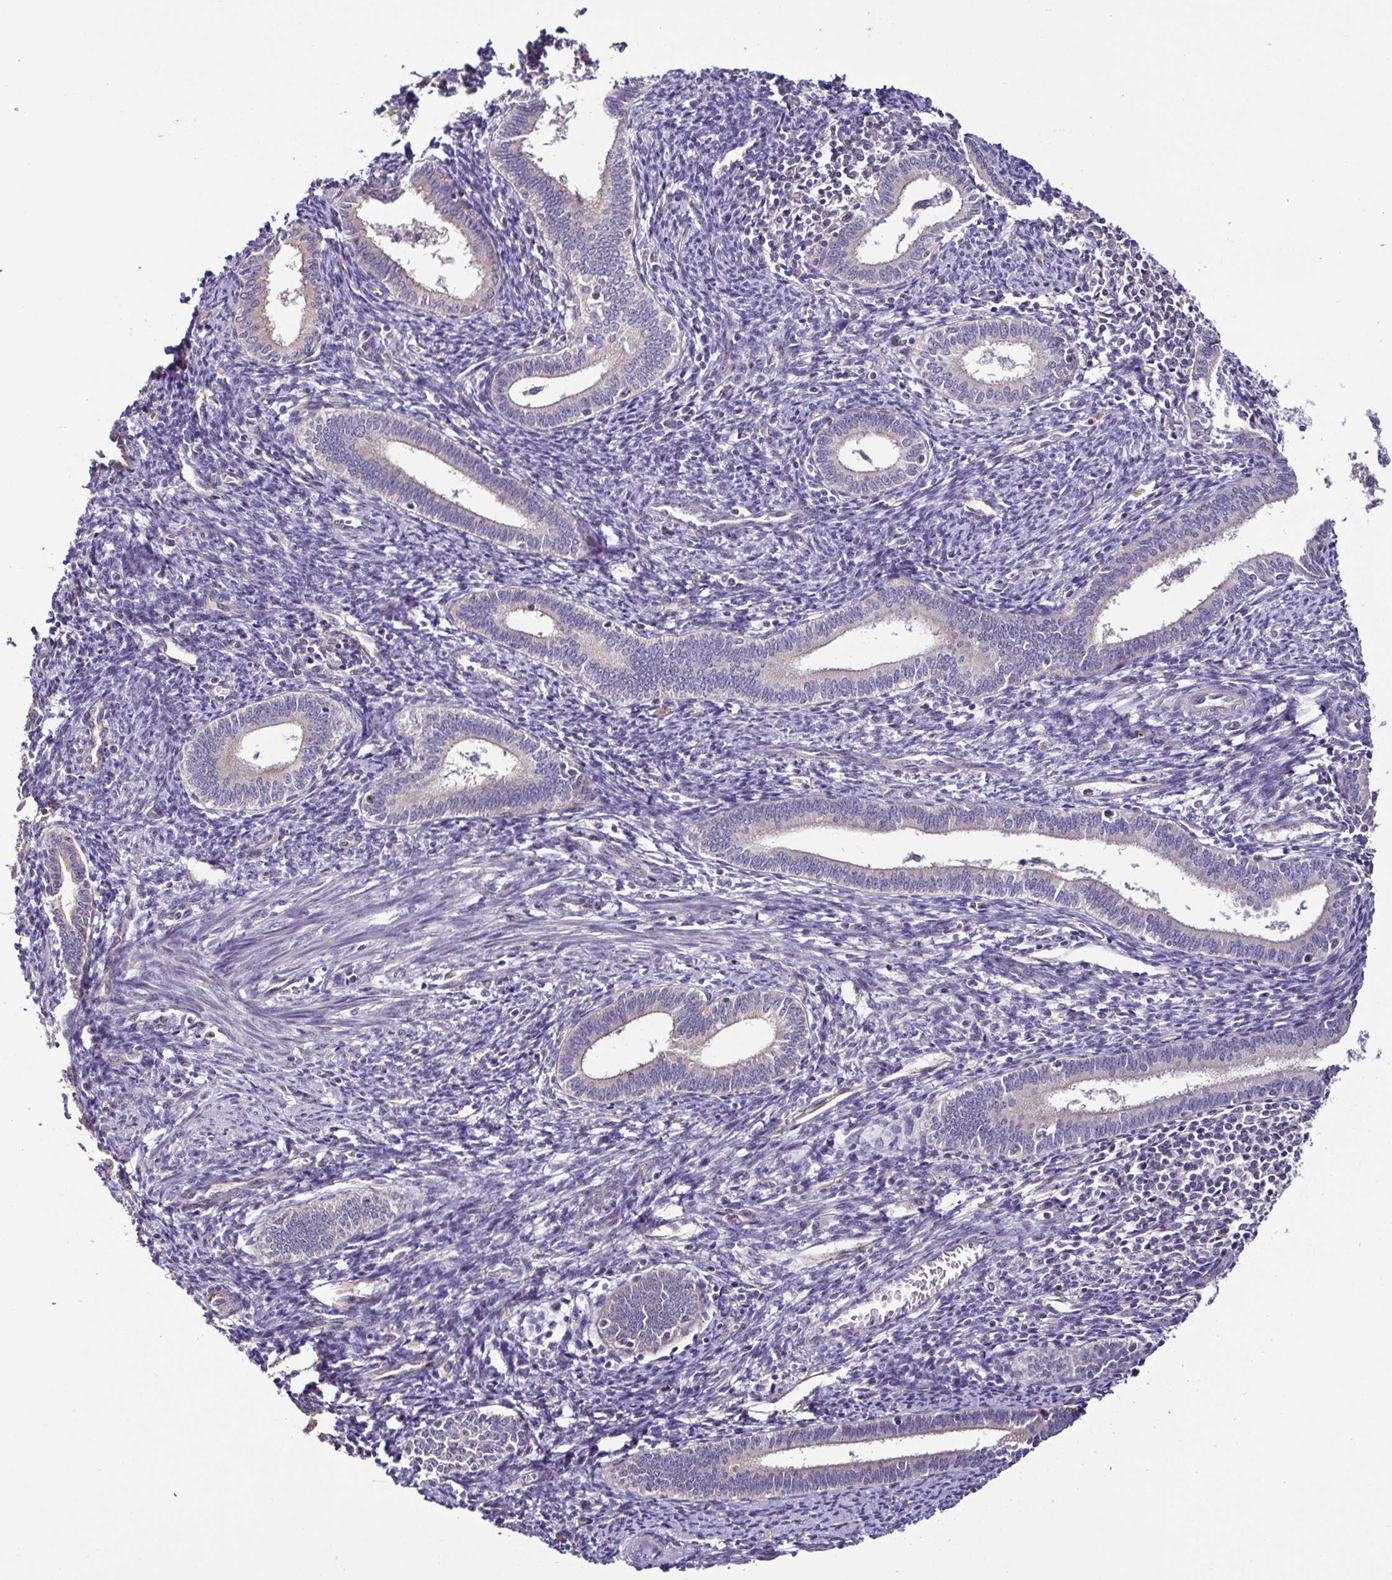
{"staining": {"intensity": "negative", "quantity": "none", "location": "none"}, "tissue": "endometrium", "cell_type": "Cells in endometrial stroma", "image_type": "normal", "snomed": [{"axis": "morphology", "description": "Normal tissue, NOS"}, {"axis": "topography", "description": "Endometrium"}], "caption": "Cells in endometrial stroma show no significant protein staining in normal endometrium.", "gene": "LMOD2", "patient": {"sex": "female", "age": 41}}